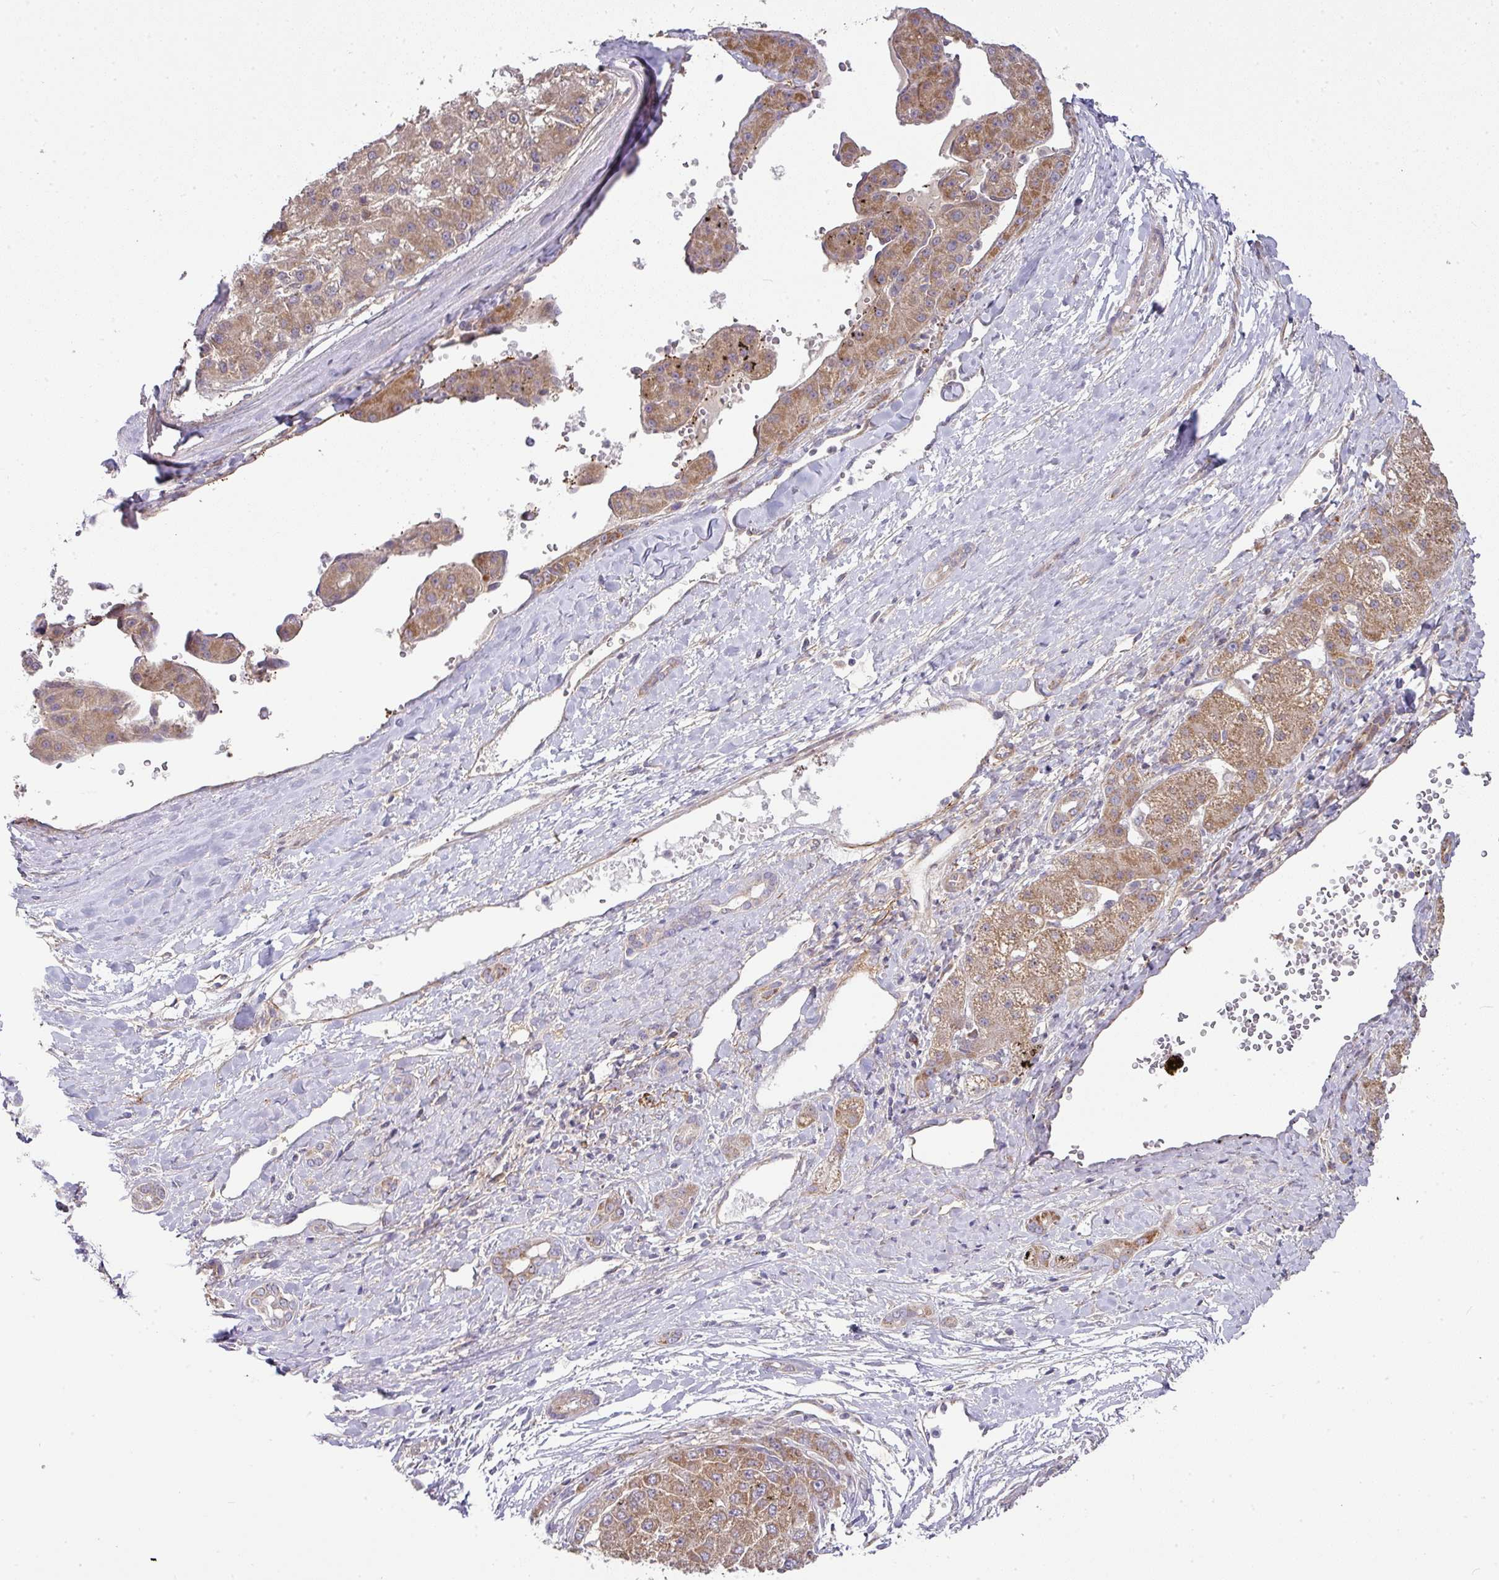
{"staining": {"intensity": "moderate", "quantity": ">75%", "location": "cytoplasmic/membranous"}, "tissue": "liver cancer", "cell_type": "Tumor cells", "image_type": "cancer", "snomed": [{"axis": "morphology", "description": "Carcinoma, Hepatocellular, NOS"}, {"axis": "topography", "description": "Liver"}], "caption": "Liver cancer (hepatocellular carcinoma) stained for a protein (brown) exhibits moderate cytoplasmic/membranous positive staining in about >75% of tumor cells.", "gene": "STK35", "patient": {"sex": "male", "age": 67}}